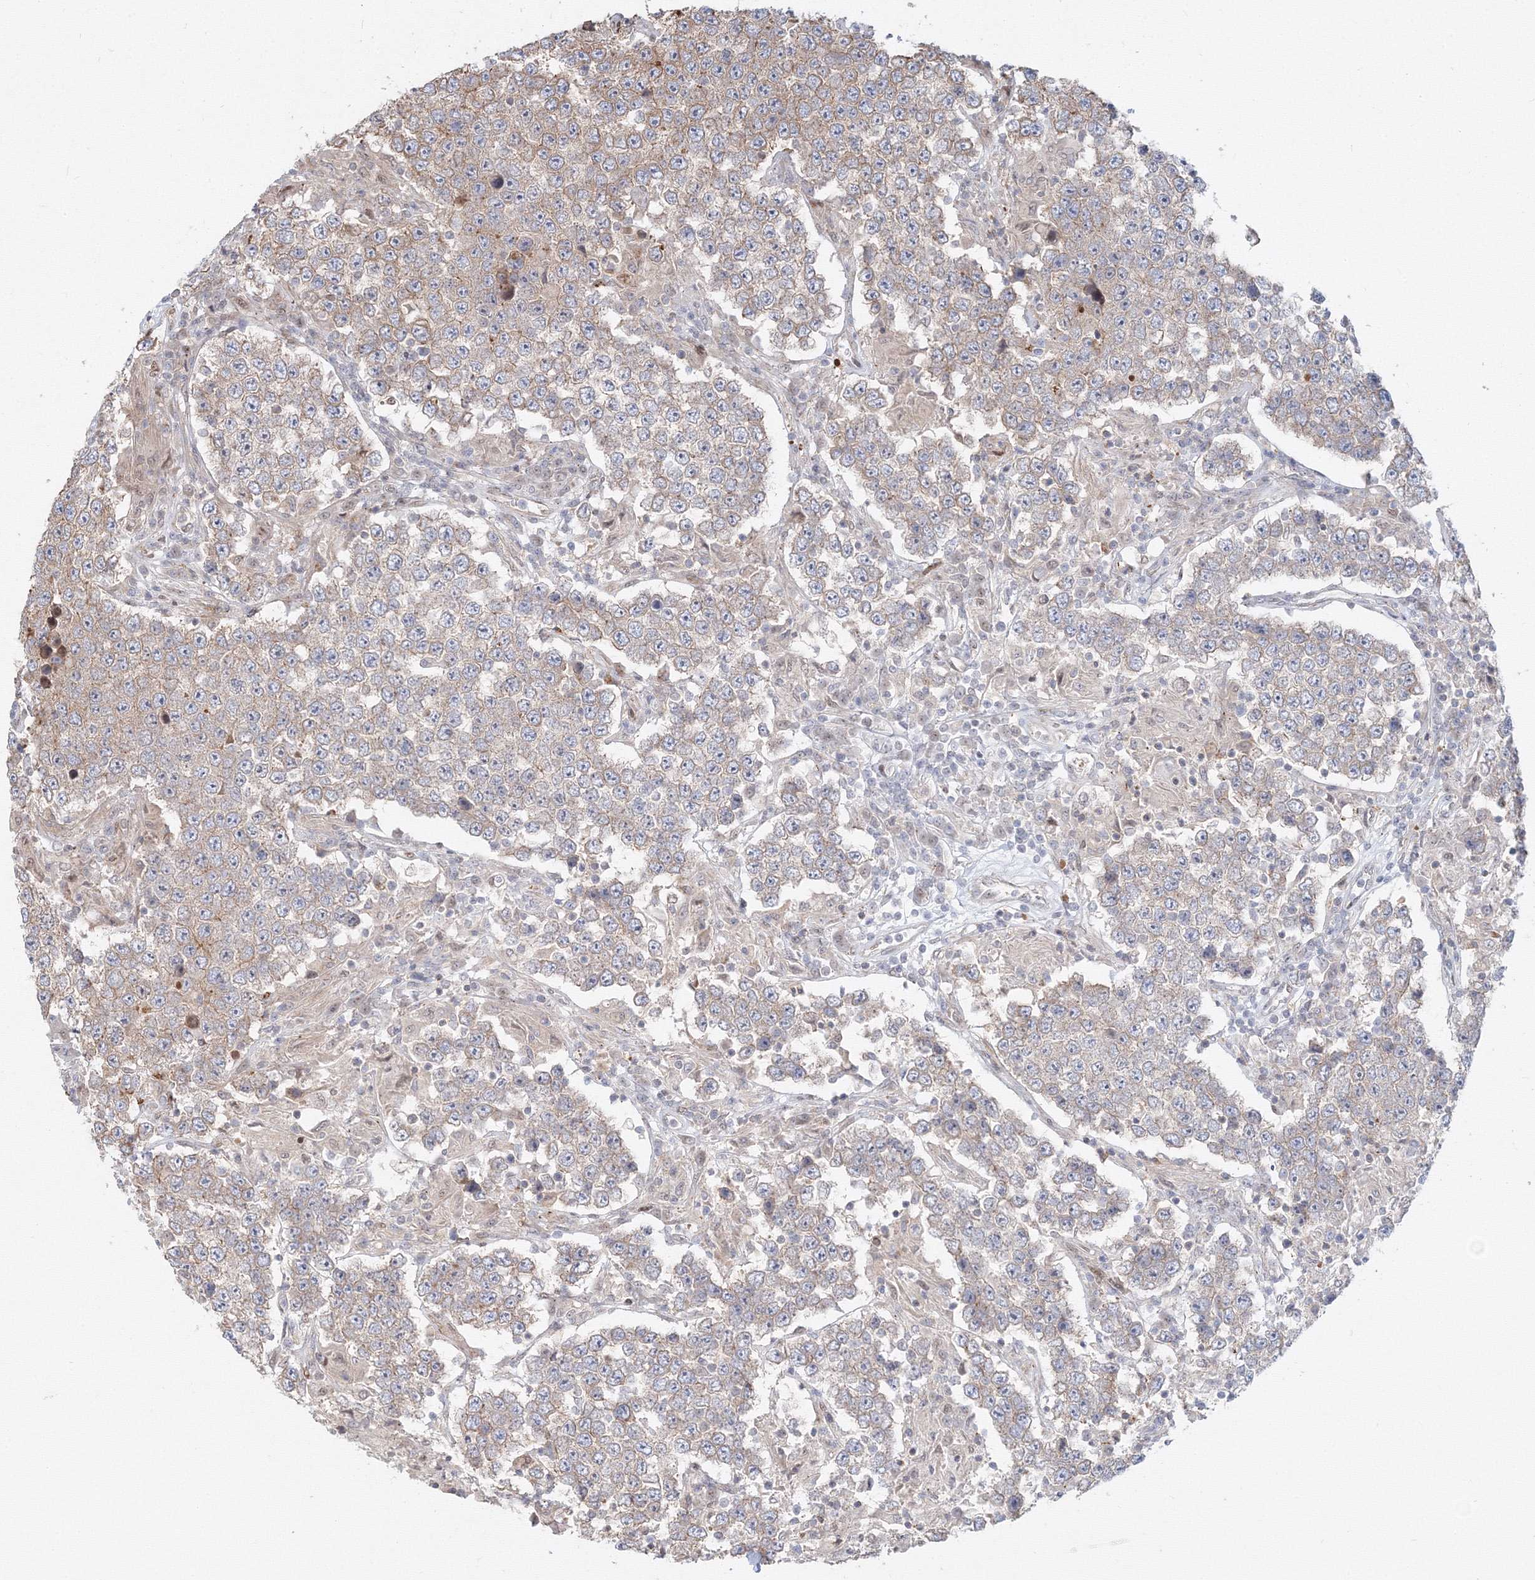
{"staining": {"intensity": "weak", "quantity": "<25%", "location": "cytoplasmic/membranous"}, "tissue": "testis cancer", "cell_type": "Tumor cells", "image_type": "cancer", "snomed": [{"axis": "morphology", "description": "Normal tissue, NOS"}, {"axis": "morphology", "description": "Urothelial carcinoma, High grade"}, {"axis": "morphology", "description": "Seminoma, NOS"}, {"axis": "morphology", "description": "Carcinoma, Embryonal, NOS"}, {"axis": "topography", "description": "Urinary bladder"}, {"axis": "topography", "description": "Testis"}], "caption": "Image shows no protein positivity in tumor cells of testis embryonal carcinoma tissue. (Brightfield microscopy of DAB (3,3'-diaminobenzidine) immunohistochemistry (IHC) at high magnification).", "gene": "ARHGAP21", "patient": {"sex": "male", "age": 41}}